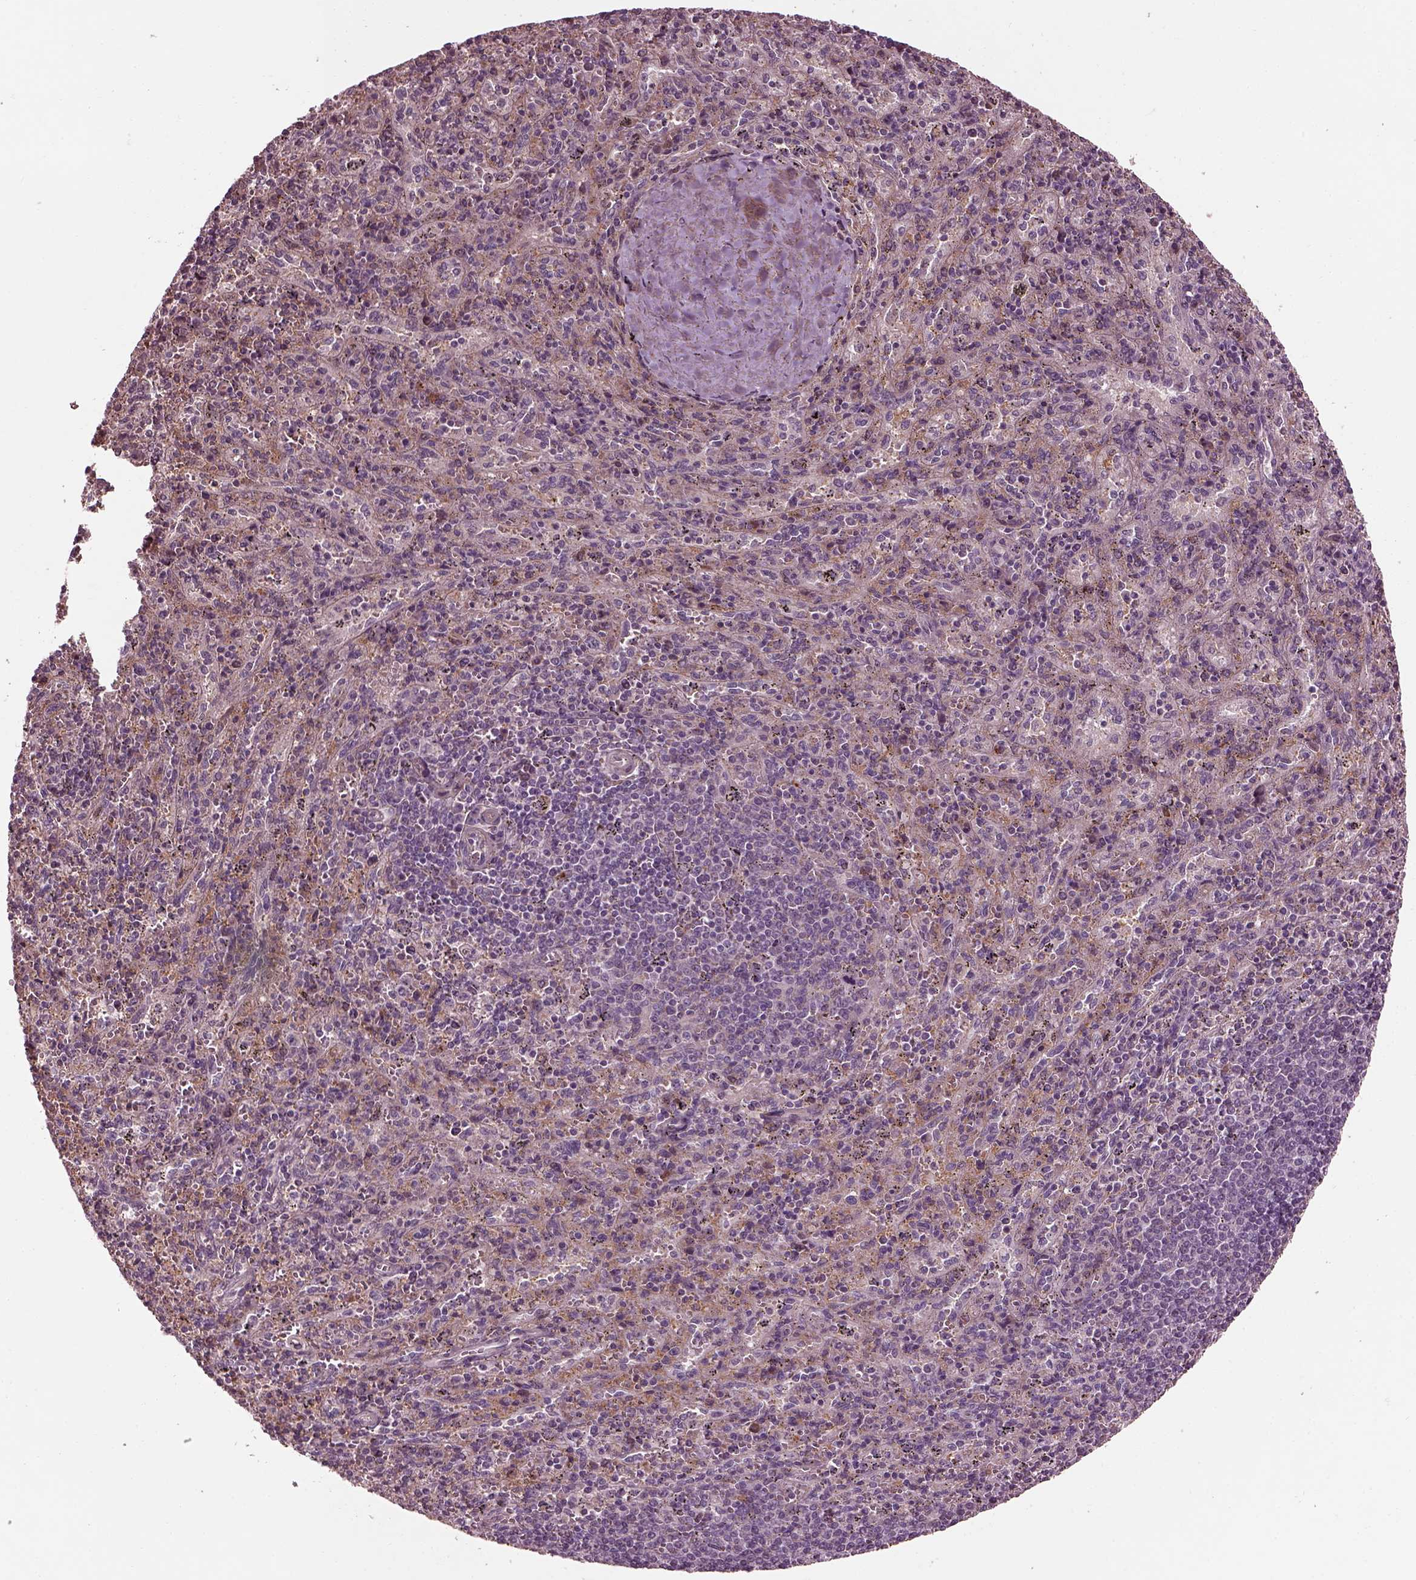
{"staining": {"intensity": "weak", "quantity": "<25%", "location": "cytoplasmic/membranous"}, "tissue": "spleen", "cell_type": "Cells in red pulp", "image_type": "normal", "snomed": [{"axis": "morphology", "description": "Normal tissue, NOS"}, {"axis": "topography", "description": "Spleen"}], "caption": "This is a micrograph of immunohistochemistry (IHC) staining of benign spleen, which shows no expression in cells in red pulp.", "gene": "EFEMP1", "patient": {"sex": "male", "age": 57}}